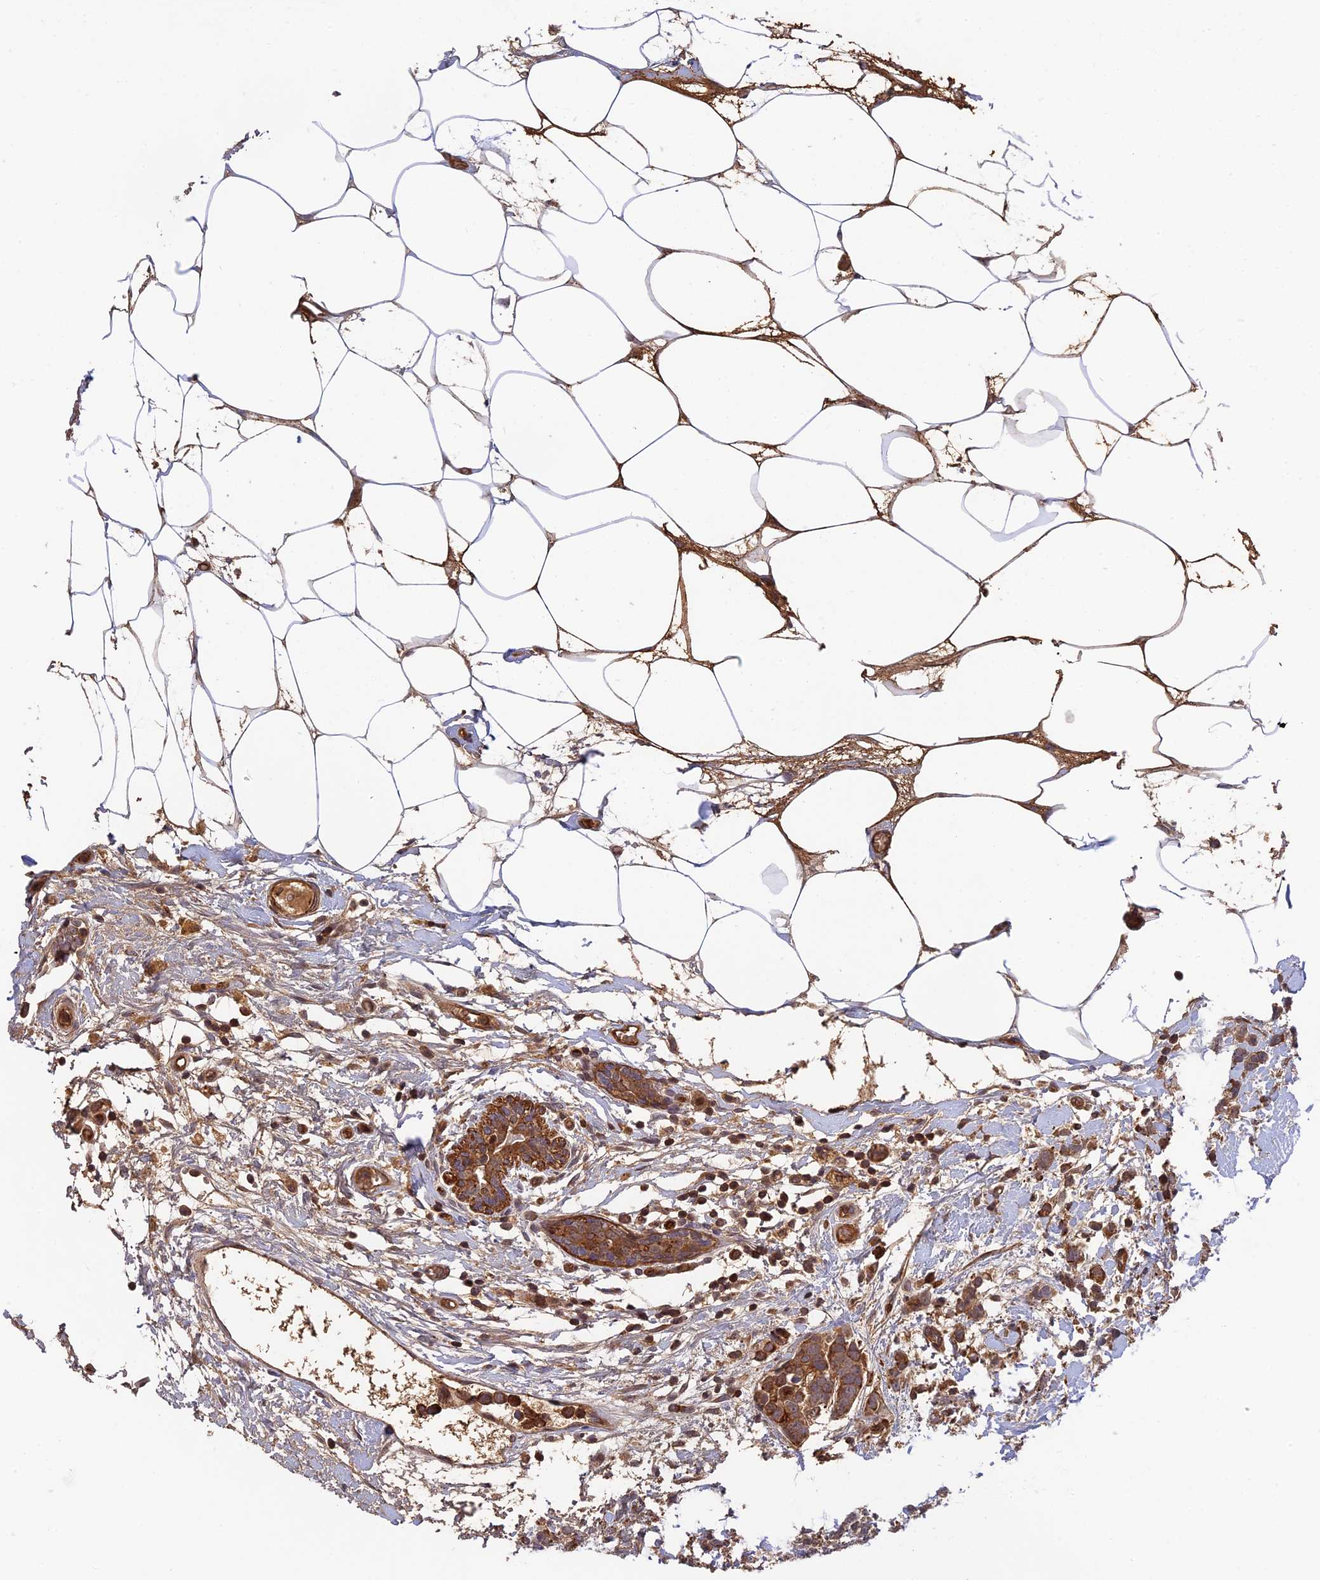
{"staining": {"intensity": "moderate", "quantity": ">75%", "location": "cytoplasmic/membranous"}, "tissue": "breast cancer", "cell_type": "Tumor cells", "image_type": "cancer", "snomed": [{"axis": "morphology", "description": "Lobular carcinoma"}, {"axis": "topography", "description": "Breast"}], "caption": "A medium amount of moderate cytoplasmic/membranous staining is present in about >75% of tumor cells in breast lobular carcinoma tissue.", "gene": "OSBPL1A", "patient": {"sex": "female", "age": 58}}